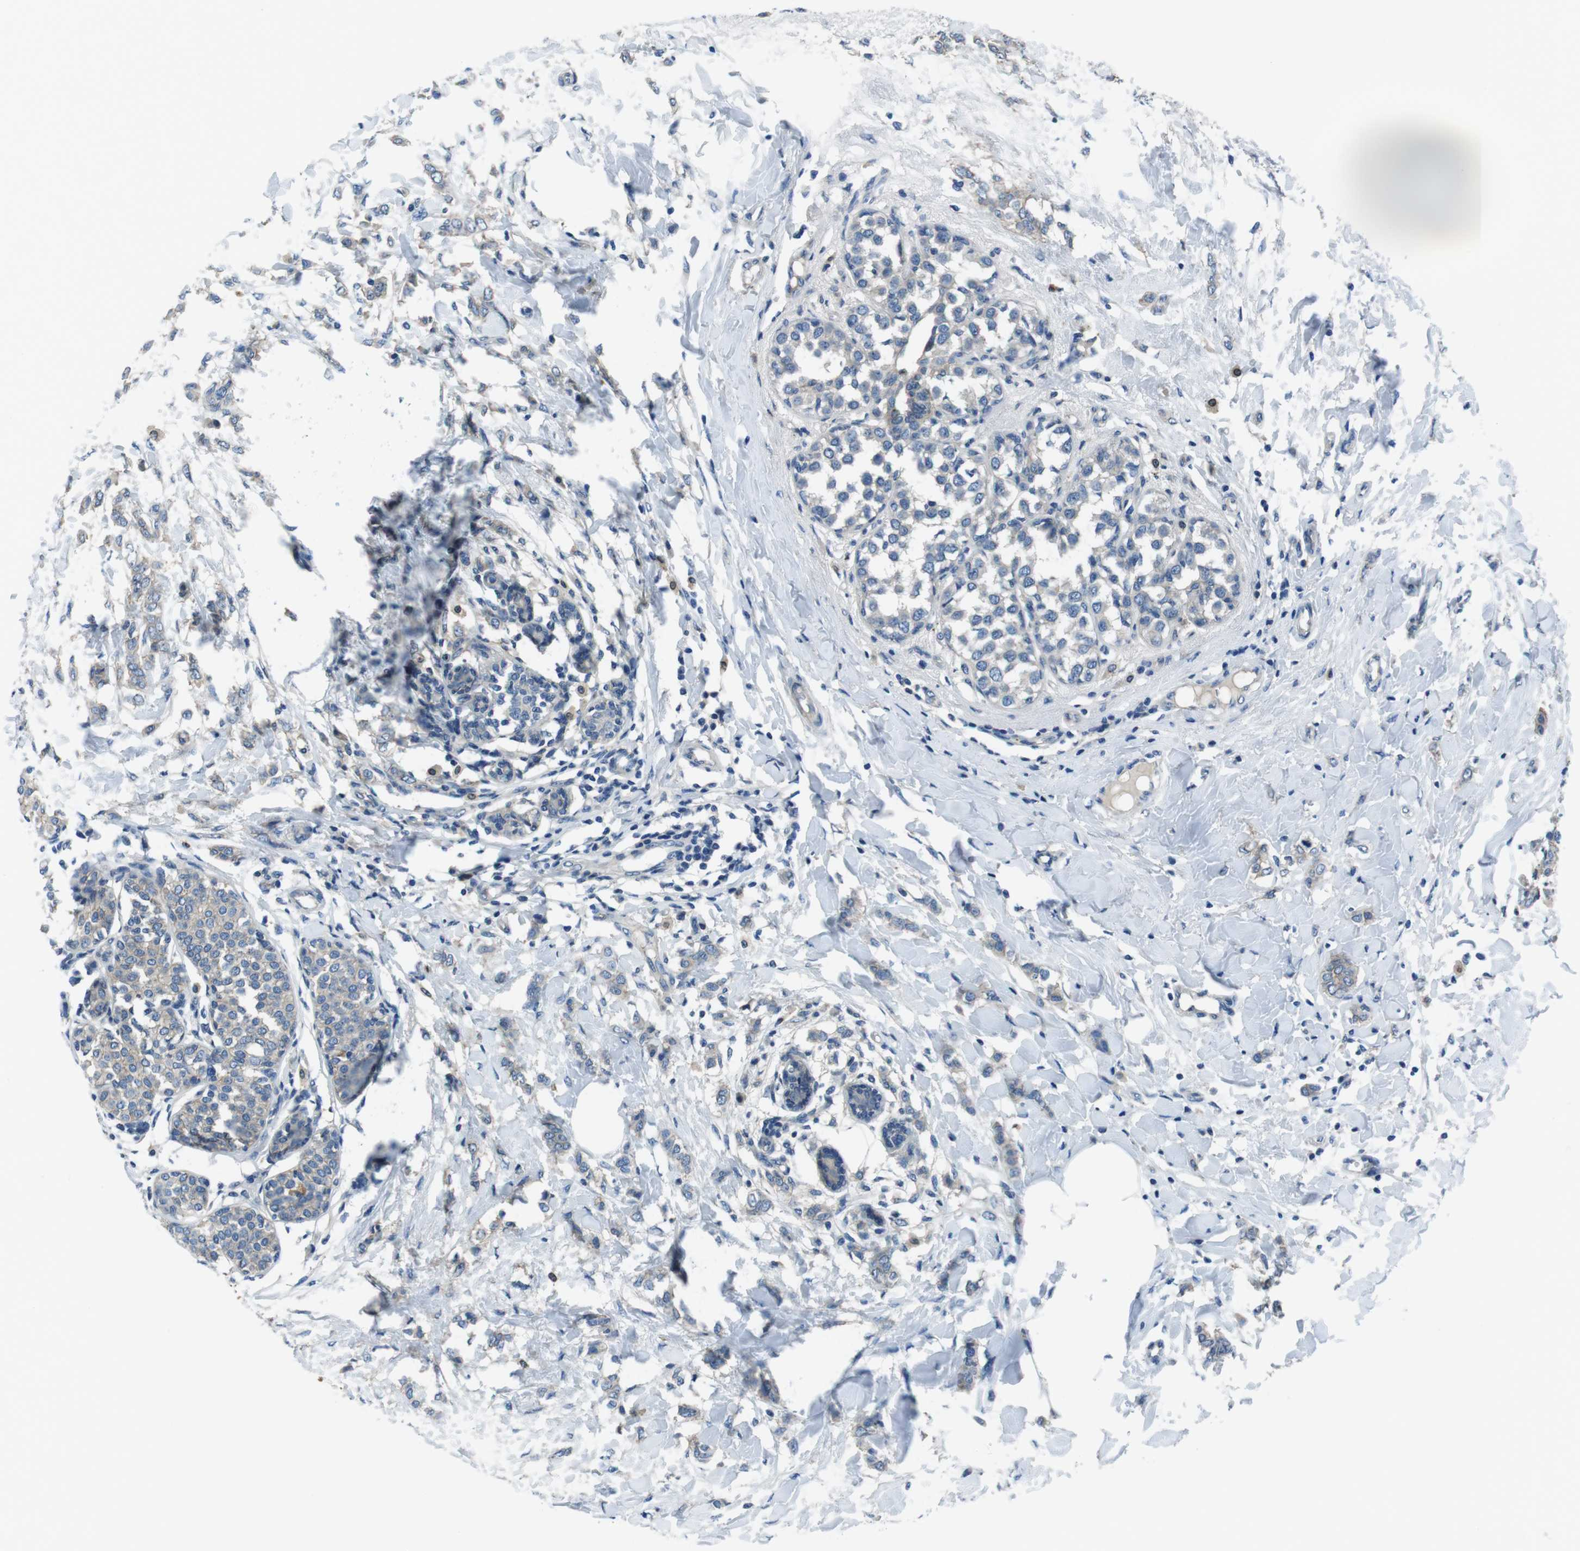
{"staining": {"intensity": "weak", "quantity": "<25%", "location": "cytoplasmic/membranous"}, "tissue": "breast cancer", "cell_type": "Tumor cells", "image_type": "cancer", "snomed": [{"axis": "morphology", "description": "Lobular carcinoma, in situ"}, {"axis": "morphology", "description": "Lobular carcinoma"}, {"axis": "topography", "description": "Breast"}], "caption": "An immunohistochemistry (IHC) micrograph of breast cancer (lobular carcinoma) is shown. There is no staining in tumor cells of breast cancer (lobular carcinoma).", "gene": "TULP3", "patient": {"sex": "female", "age": 41}}